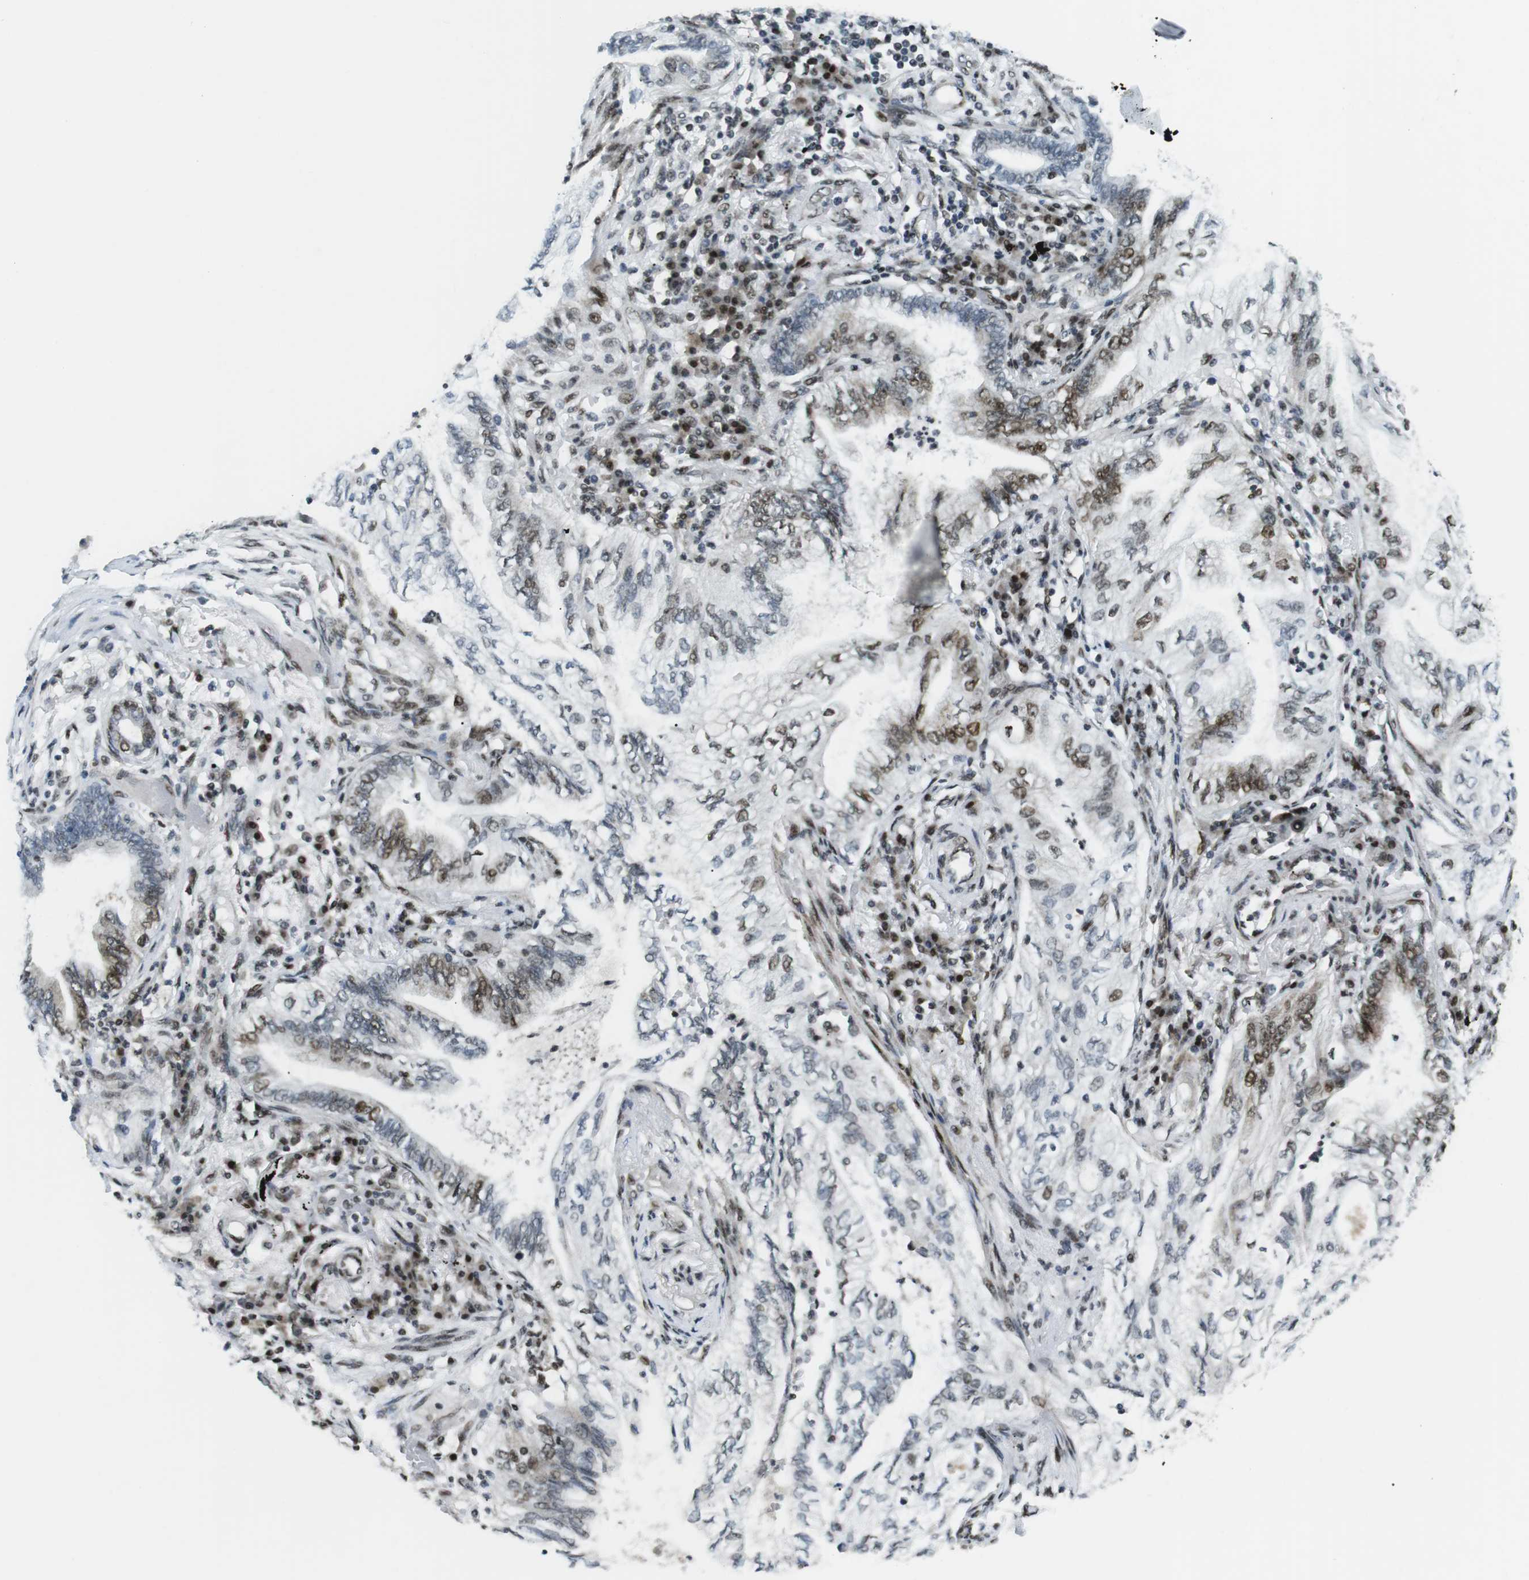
{"staining": {"intensity": "moderate", "quantity": "<25%", "location": "nuclear"}, "tissue": "lung cancer", "cell_type": "Tumor cells", "image_type": "cancer", "snomed": [{"axis": "morphology", "description": "Normal tissue, NOS"}, {"axis": "morphology", "description": "Adenocarcinoma, NOS"}, {"axis": "topography", "description": "Bronchus"}, {"axis": "topography", "description": "Lung"}], "caption": "Immunohistochemistry photomicrograph of lung adenocarcinoma stained for a protein (brown), which demonstrates low levels of moderate nuclear staining in about <25% of tumor cells.", "gene": "CDC27", "patient": {"sex": "female", "age": 70}}